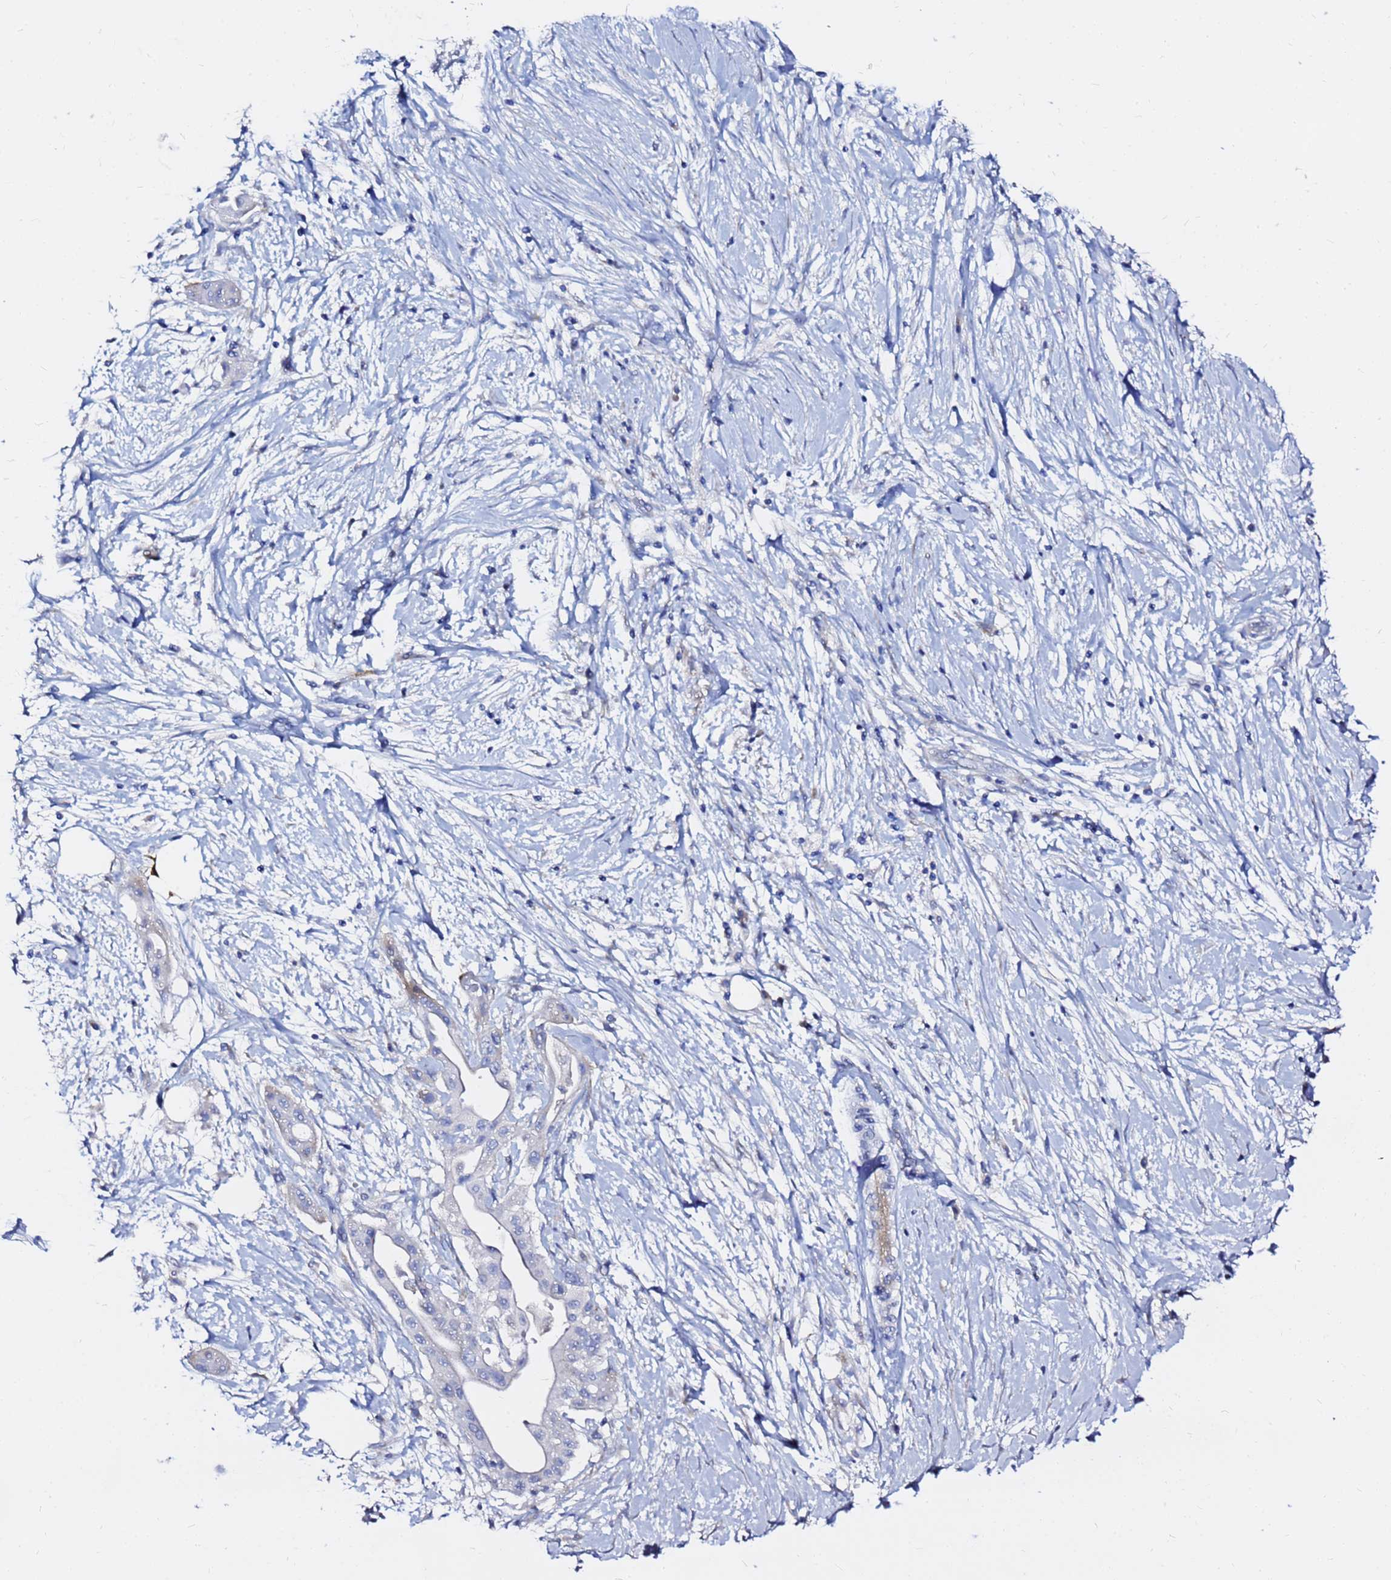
{"staining": {"intensity": "negative", "quantity": "none", "location": "none"}, "tissue": "pancreatic cancer", "cell_type": "Tumor cells", "image_type": "cancer", "snomed": [{"axis": "morphology", "description": "Adenocarcinoma, NOS"}, {"axis": "topography", "description": "Pancreas"}], "caption": "IHC histopathology image of pancreatic cancer stained for a protein (brown), which demonstrates no expression in tumor cells.", "gene": "TUBA8", "patient": {"sex": "male", "age": 68}}